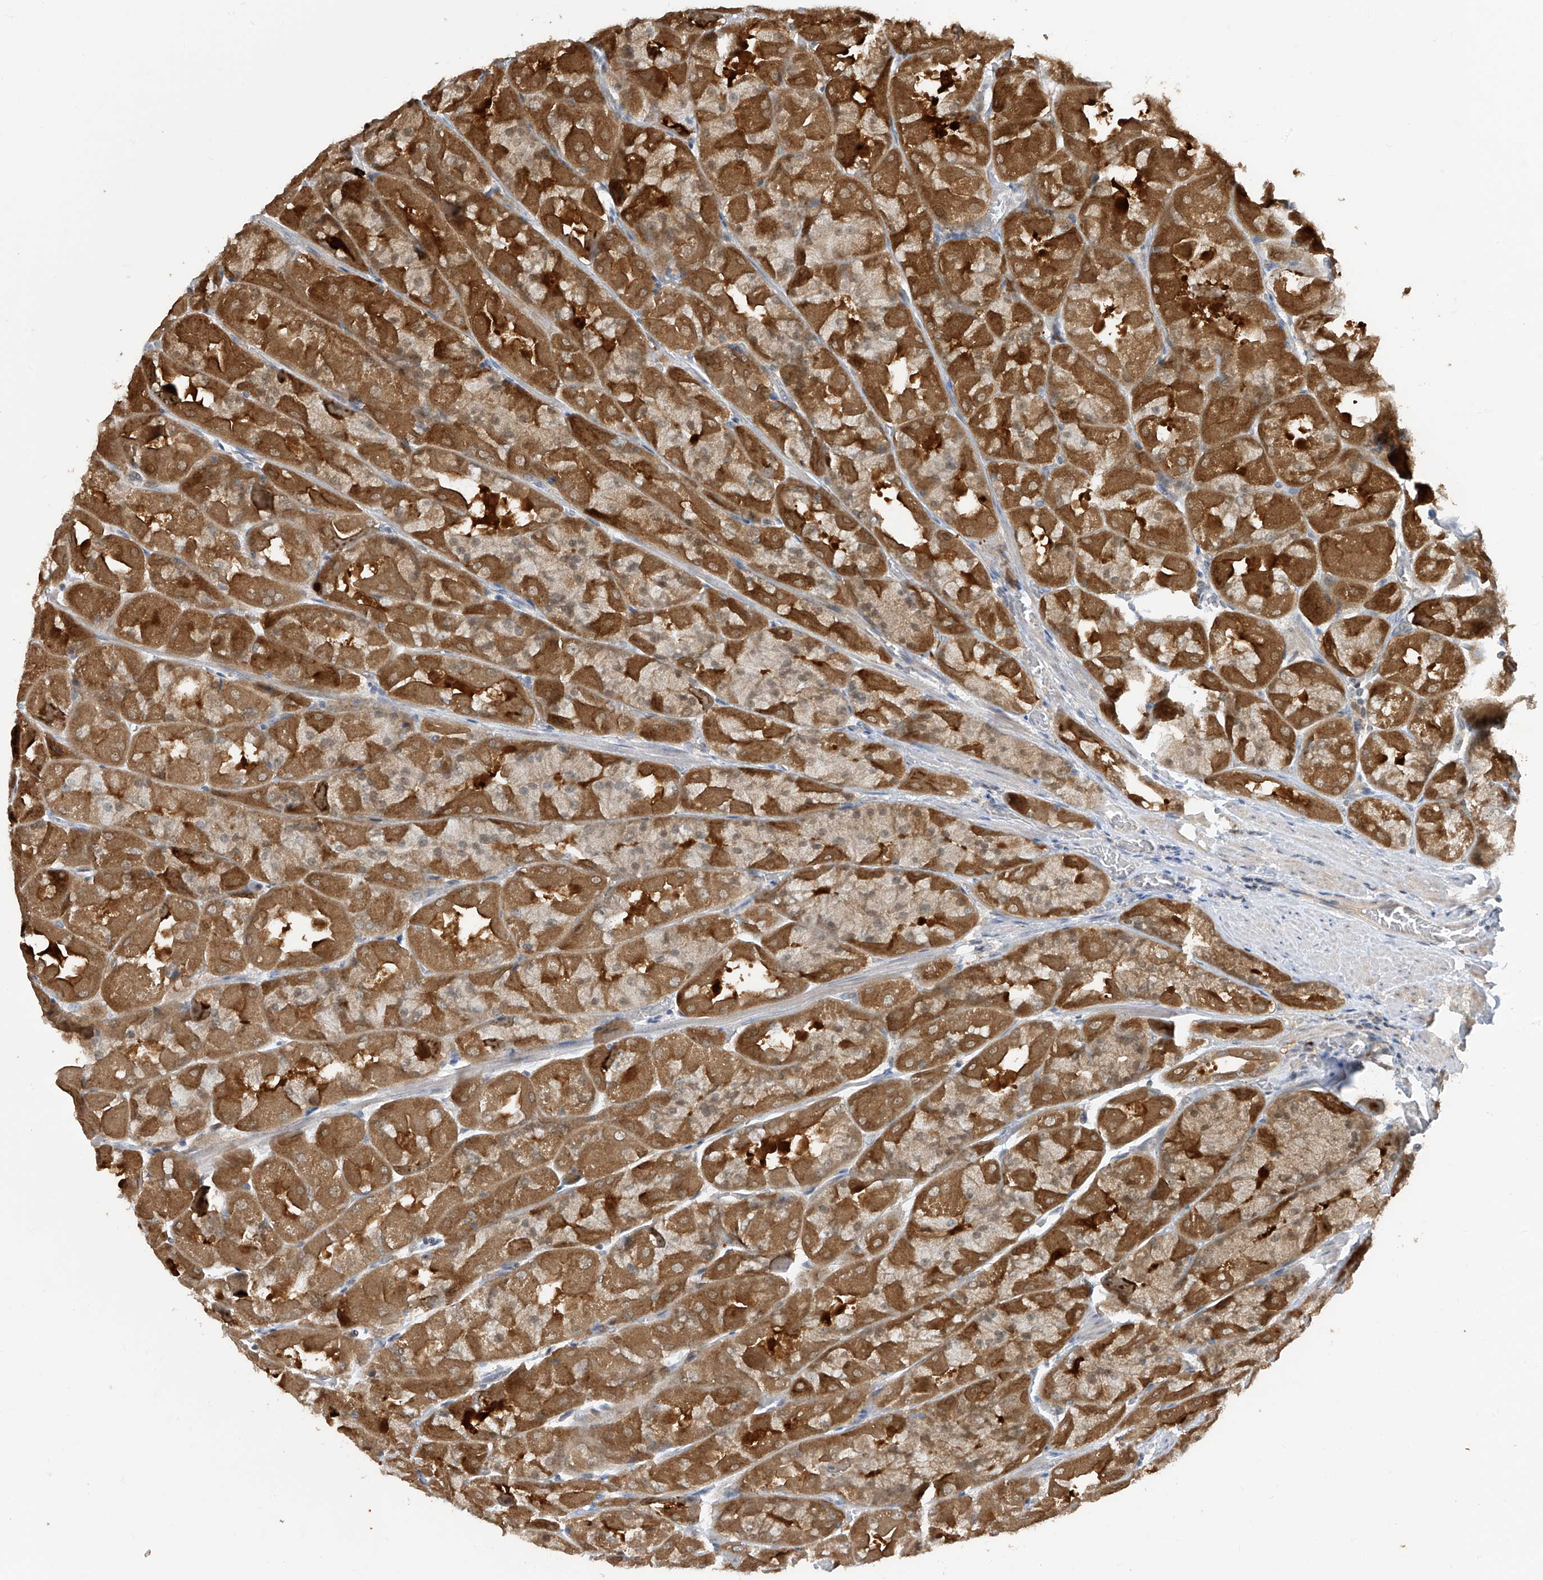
{"staining": {"intensity": "strong", "quantity": "<25%", "location": "cytoplasmic/membranous"}, "tissue": "stomach", "cell_type": "Glandular cells", "image_type": "normal", "snomed": [{"axis": "morphology", "description": "Normal tissue, NOS"}, {"axis": "topography", "description": "Stomach"}], "caption": "This is an image of immunohistochemistry (IHC) staining of normal stomach, which shows strong positivity in the cytoplasmic/membranous of glandular cells.", "gene": "TTC38", "patient": {"sex": "female", "age": 61}}